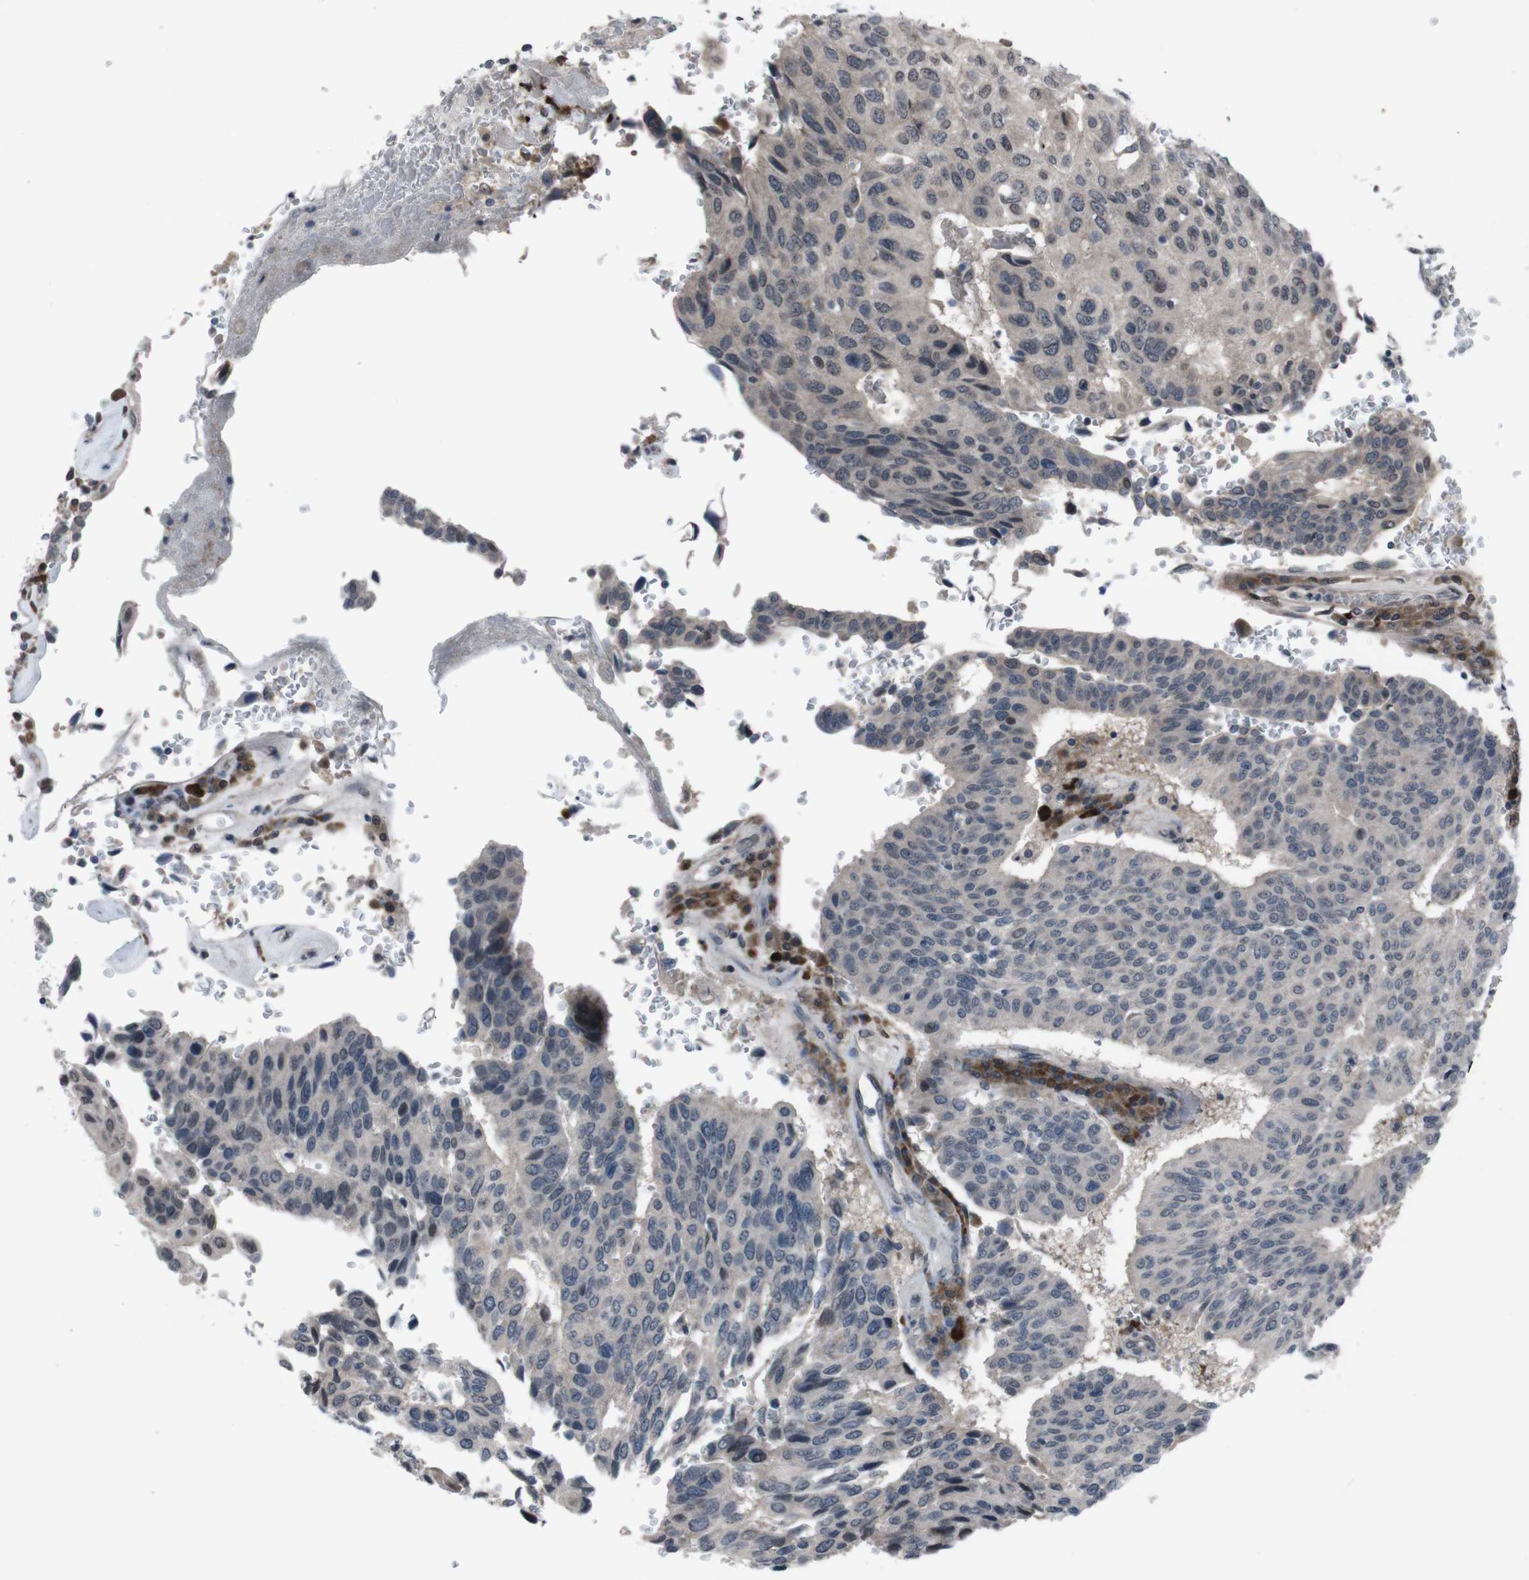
{"staining": {"intensity": "weak", "quantity": "<25%", "location": "nuclear"}, "tissue": "urothelial cancer", "cell_type": "Tumor cells", "image_type": "cancer", "snomed": [{"axis": "morphology", "description": "Urothelial carcinoma, High grade"}, {"axis": "topography", "description": "Urinary bladder"}], "caption": "There is no significant positivity in tumor cells of urothelial cancer.", "gene": "SS18L1", "patient": {"sex": "male", "age": 66}}